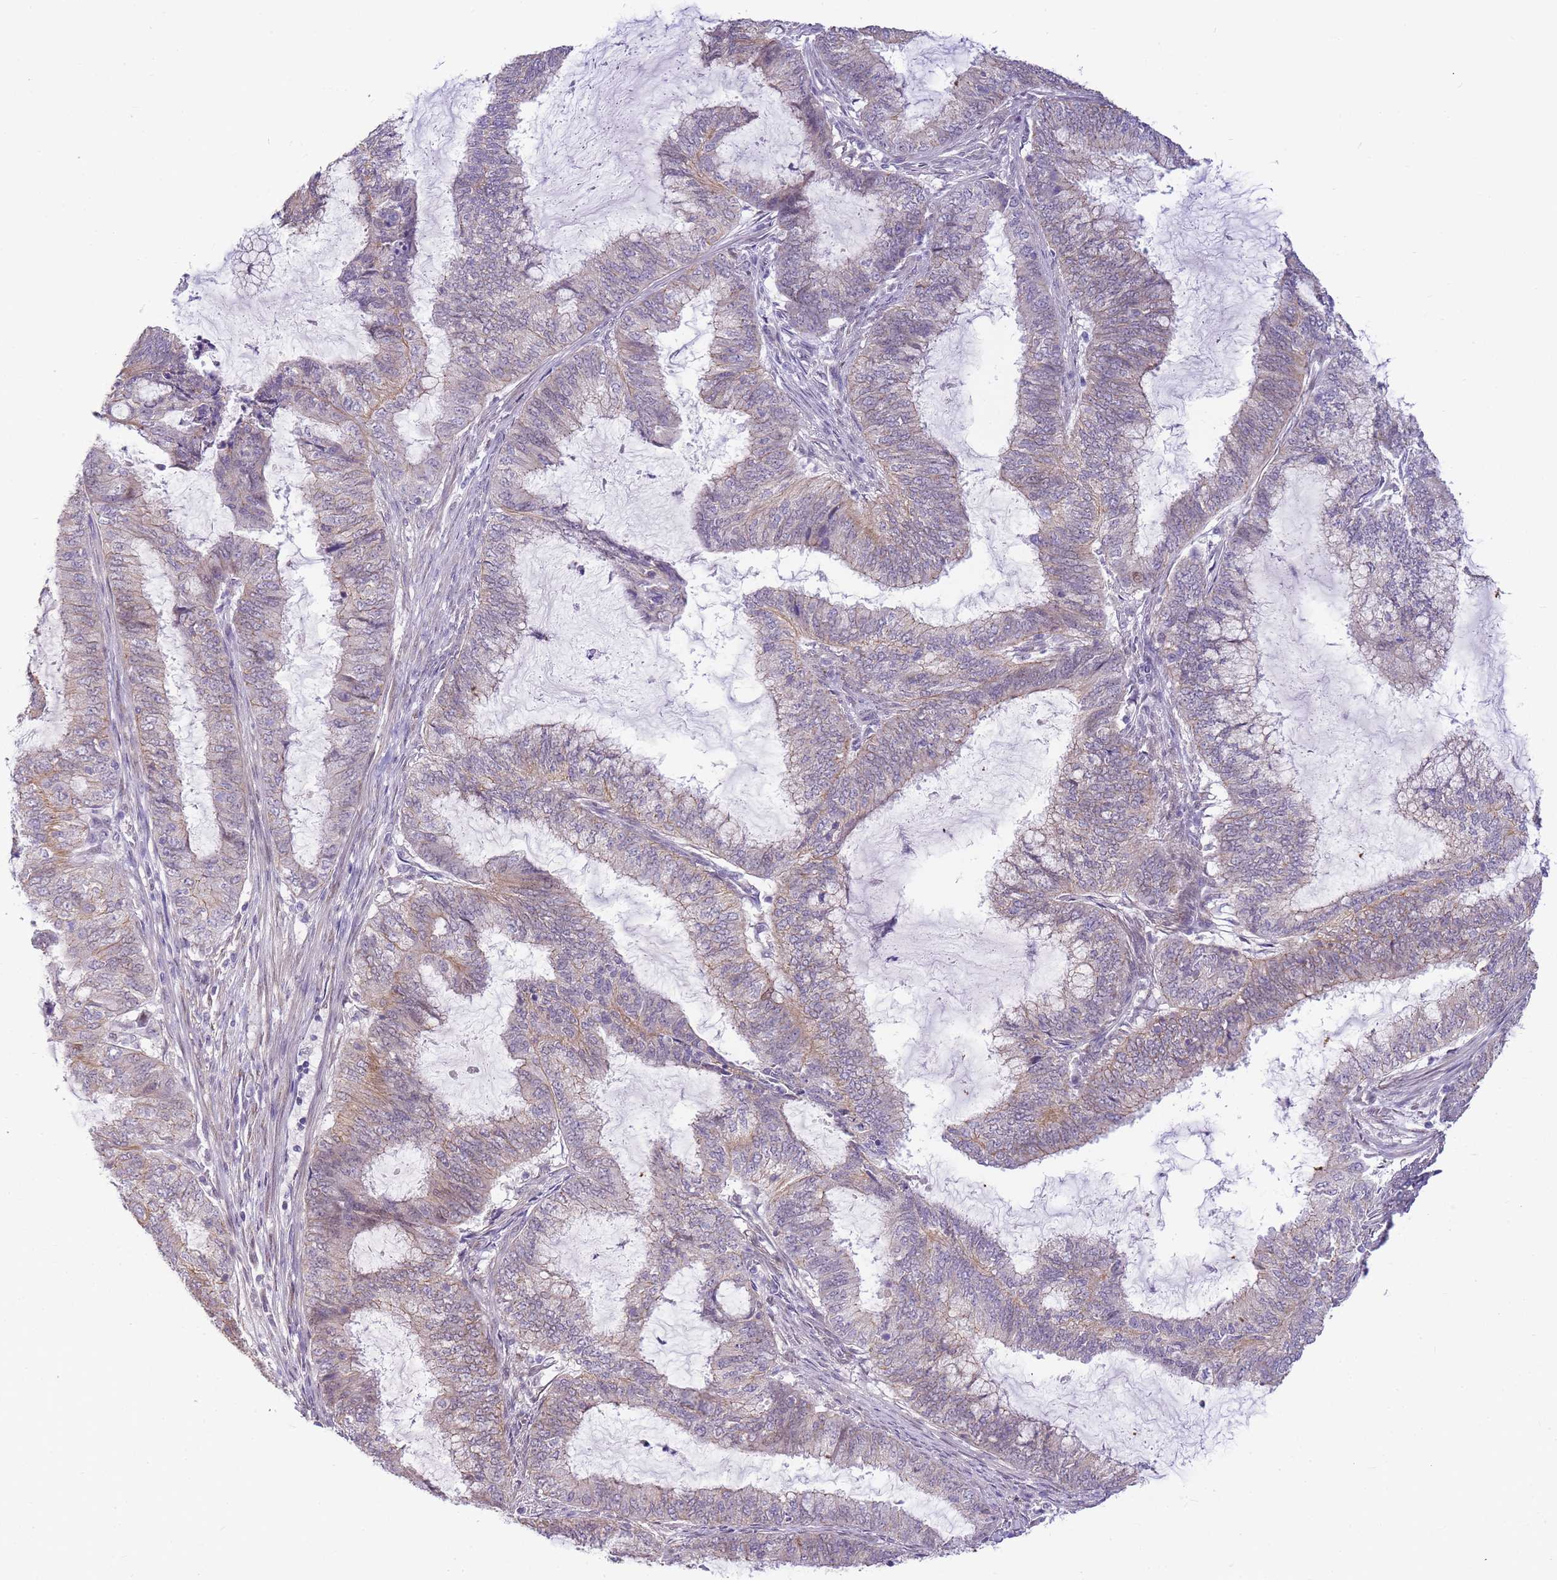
{"staining": {"intensity": "weak", "quantity": "25%-75%", "location": "cytoplasmic/membranous"}, "tissue": "endometrial cancer", "cell_type": "Tumor cells", "image_type": "cancer", "snomed": [{"axis": "morphology", "description": "Adenocarcinoma, NOS"}, {"axis": "topography", "description": "Endometrium"}], "caption": "The micrograph shows immunohistochemical staining of adenocarcinoma (endometrial). There is weak cytoplasmic/membranous staining is seen in approximately 25%-75% of tumor cells.", "gene": "CLBA1", "patient": {"sex": "female", "age": 51}}